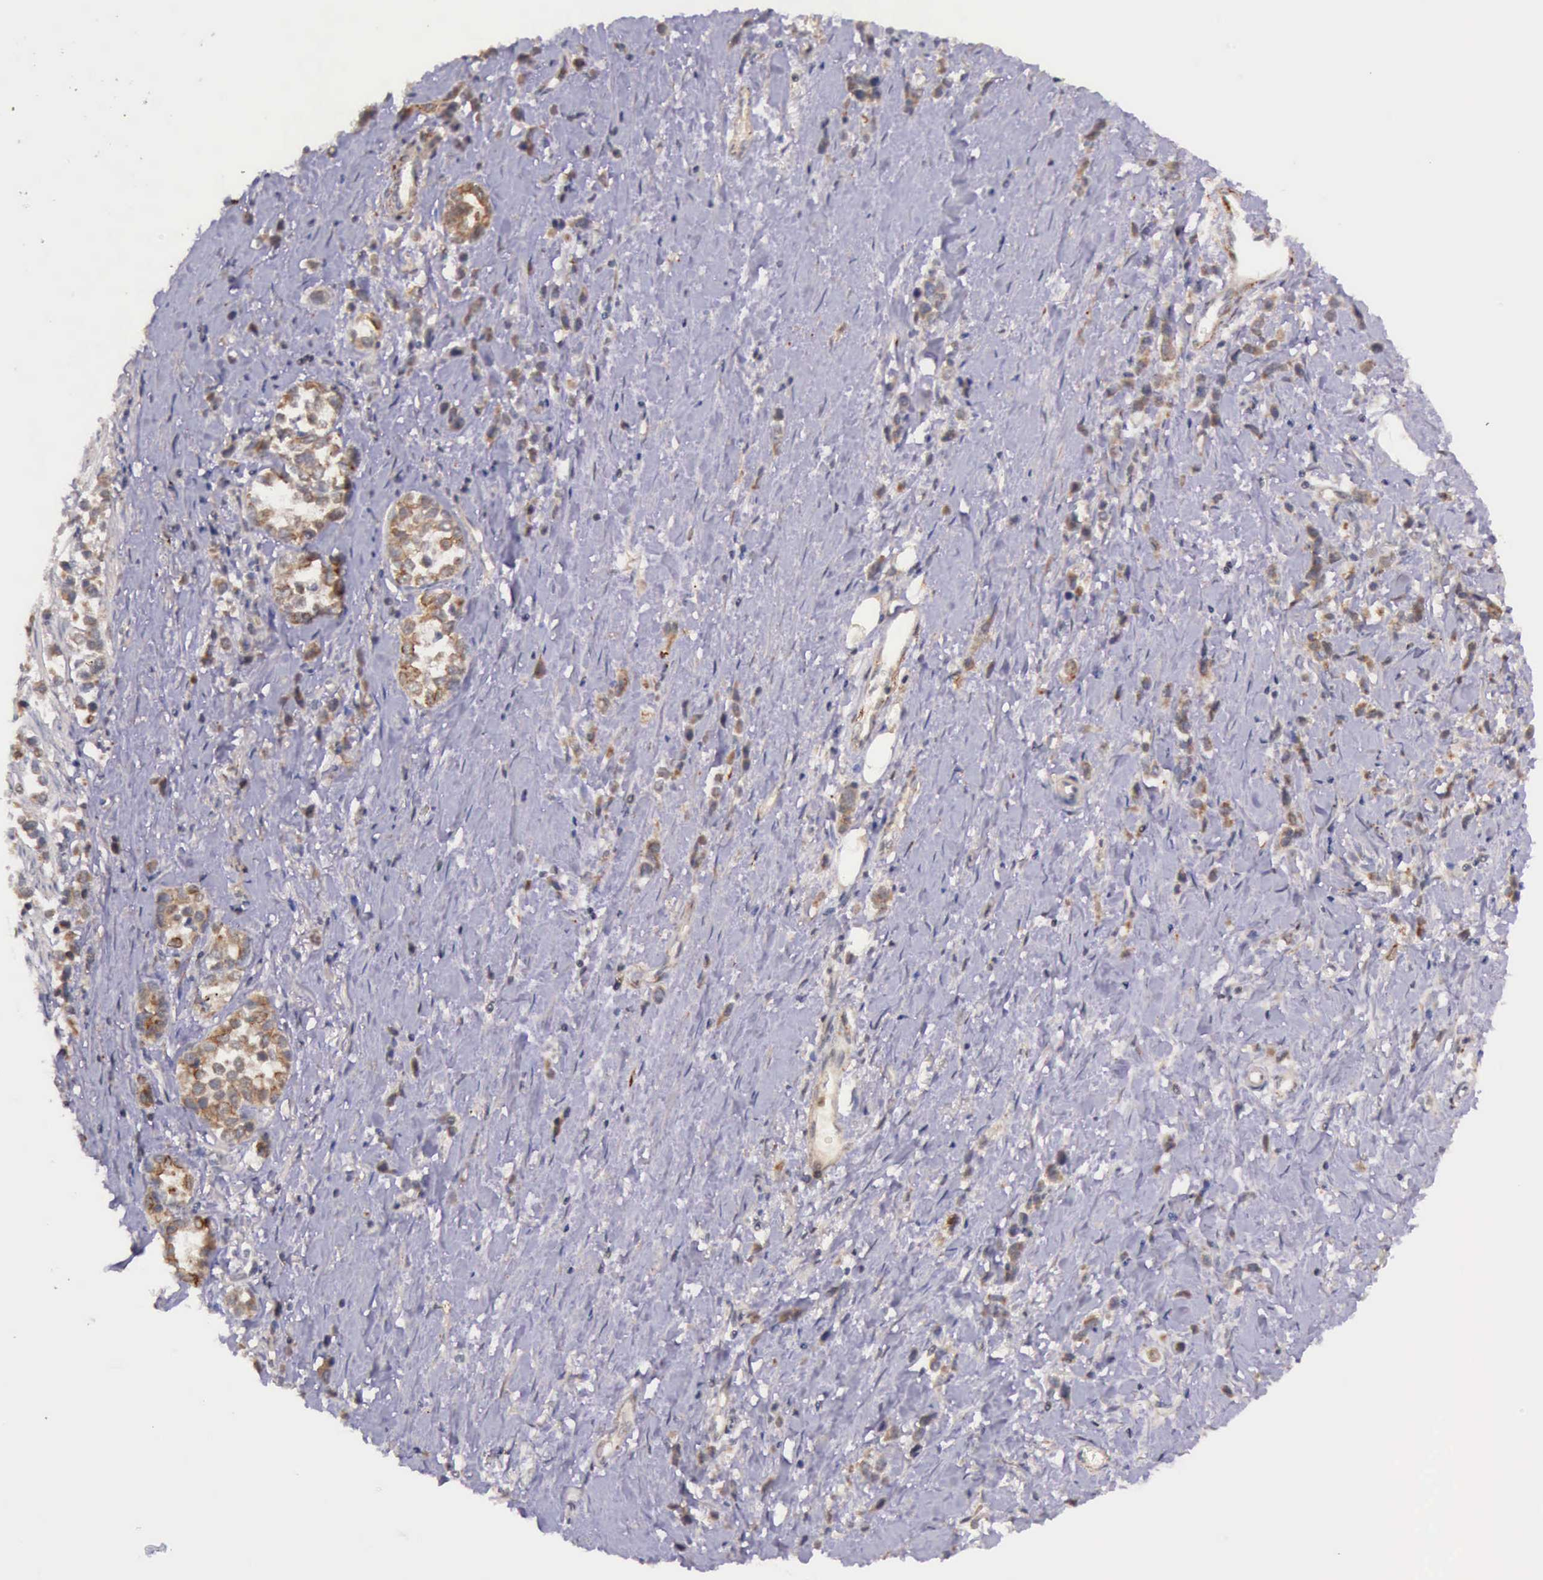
{"staining": {"intensity": "moderate", "quantity": "25%-75%", "location": "cytoplasmic/membranous"}, "tissue": "stomach cancer", "cell_type": "Tumor cells", "image_type": "cancer", "snomed": [{"axis": "morphology", "description": "Adenocarcinoma, NOS"}, {"axis": "topography", "description": "Stomach, upper"}], "caption": "A photomicrograph of stomach adenocarcinoma stained for a protein displays moderate cytoplasmic/membranous brown staining in tumor cells.", "gene": "PRICKLE3", "patient": {"sex": "male", "age": 76}}